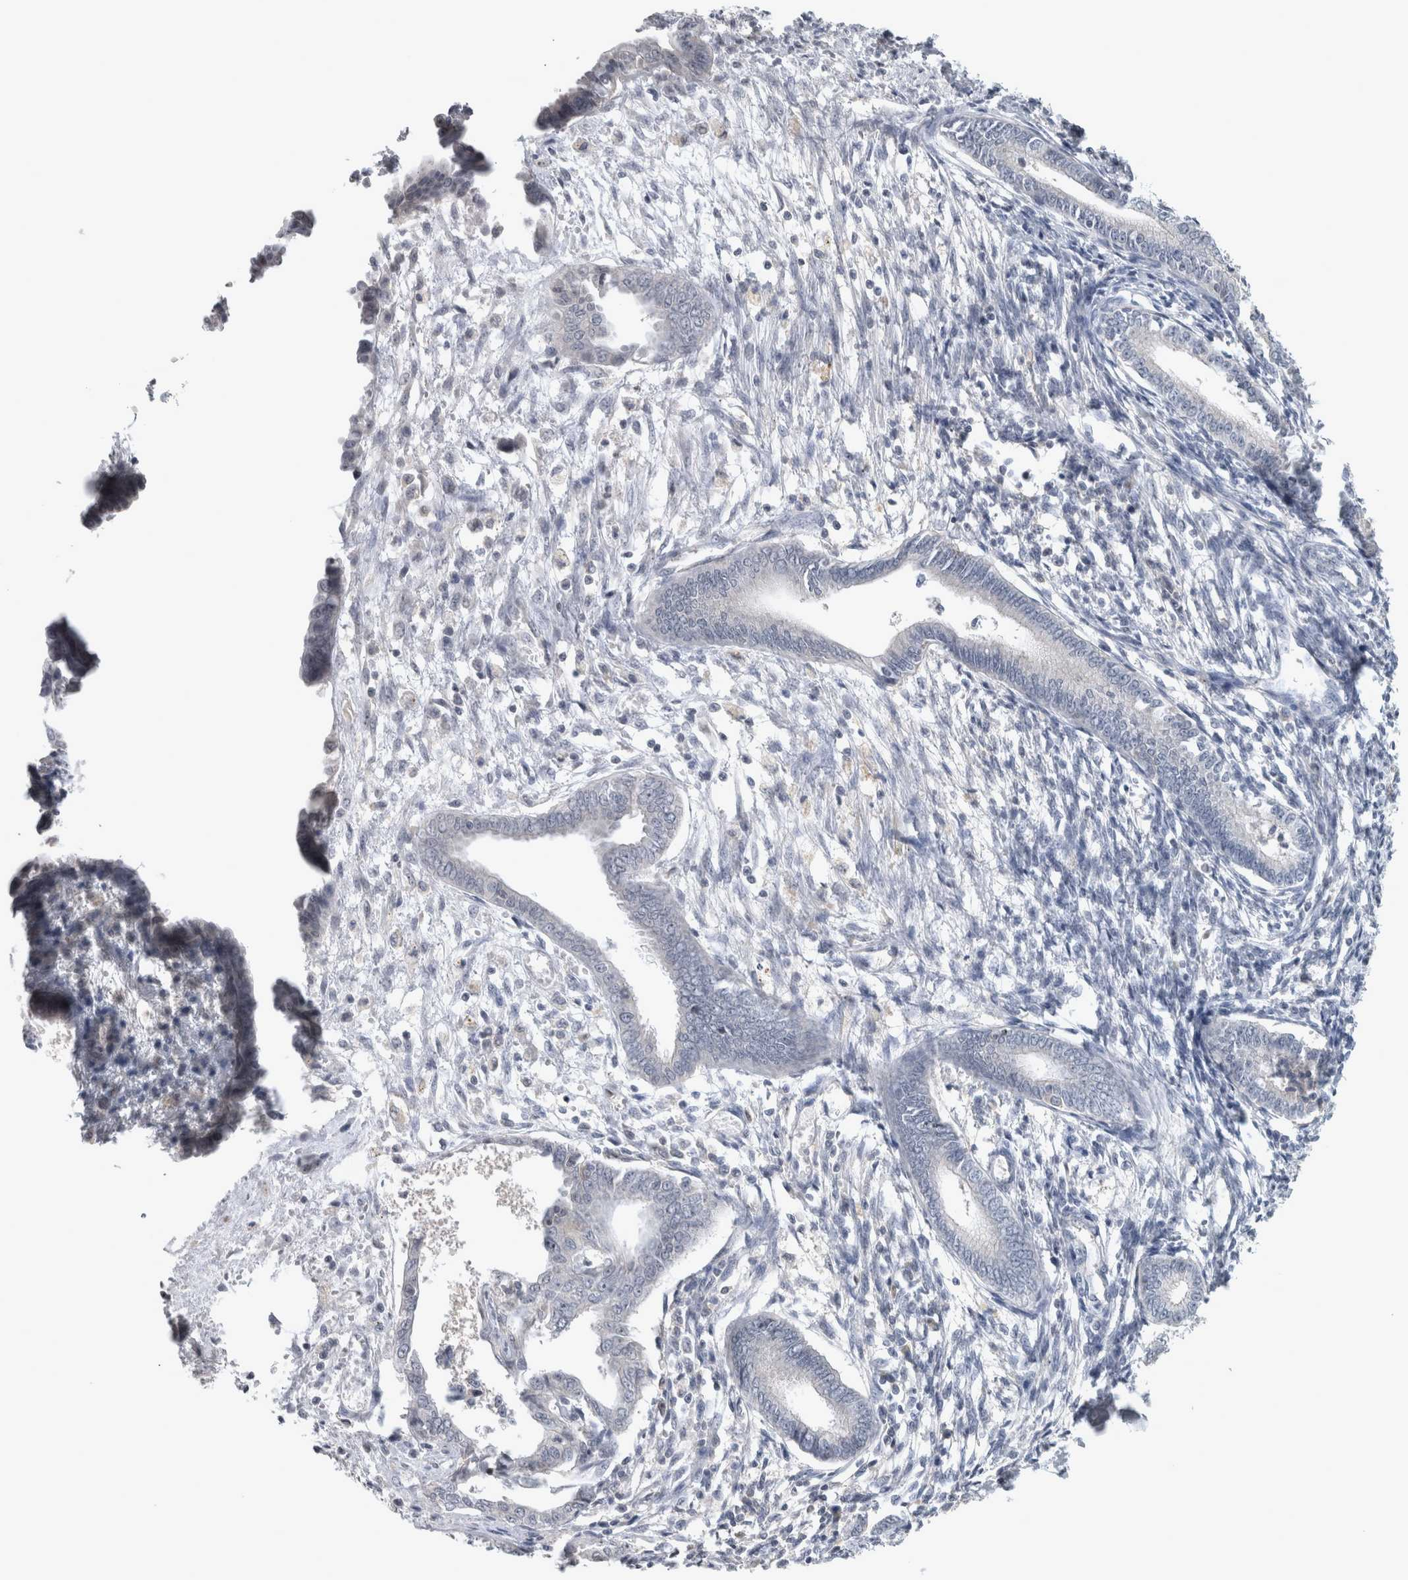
{"staining": {"intensity": "negative", "quantity": "none", "location": "none"}, "tissue": "endometrium", "cell_type": "Cells in endometrial stroma", "image_type": "normal", "snomed": [{"axis": "morphology", "description": "Normal tissue, NOS"}, {"axis": "topography", "description": "Endometrium"}], "caption": "This image is of normal endometrium stained with IHC to label a protein in brown with the nuclei are counter-stained blue. There is no positivity in cells in endometrial stroma.", "gene": "RBM28", "patient": {"sex": "female", "age": 56}}